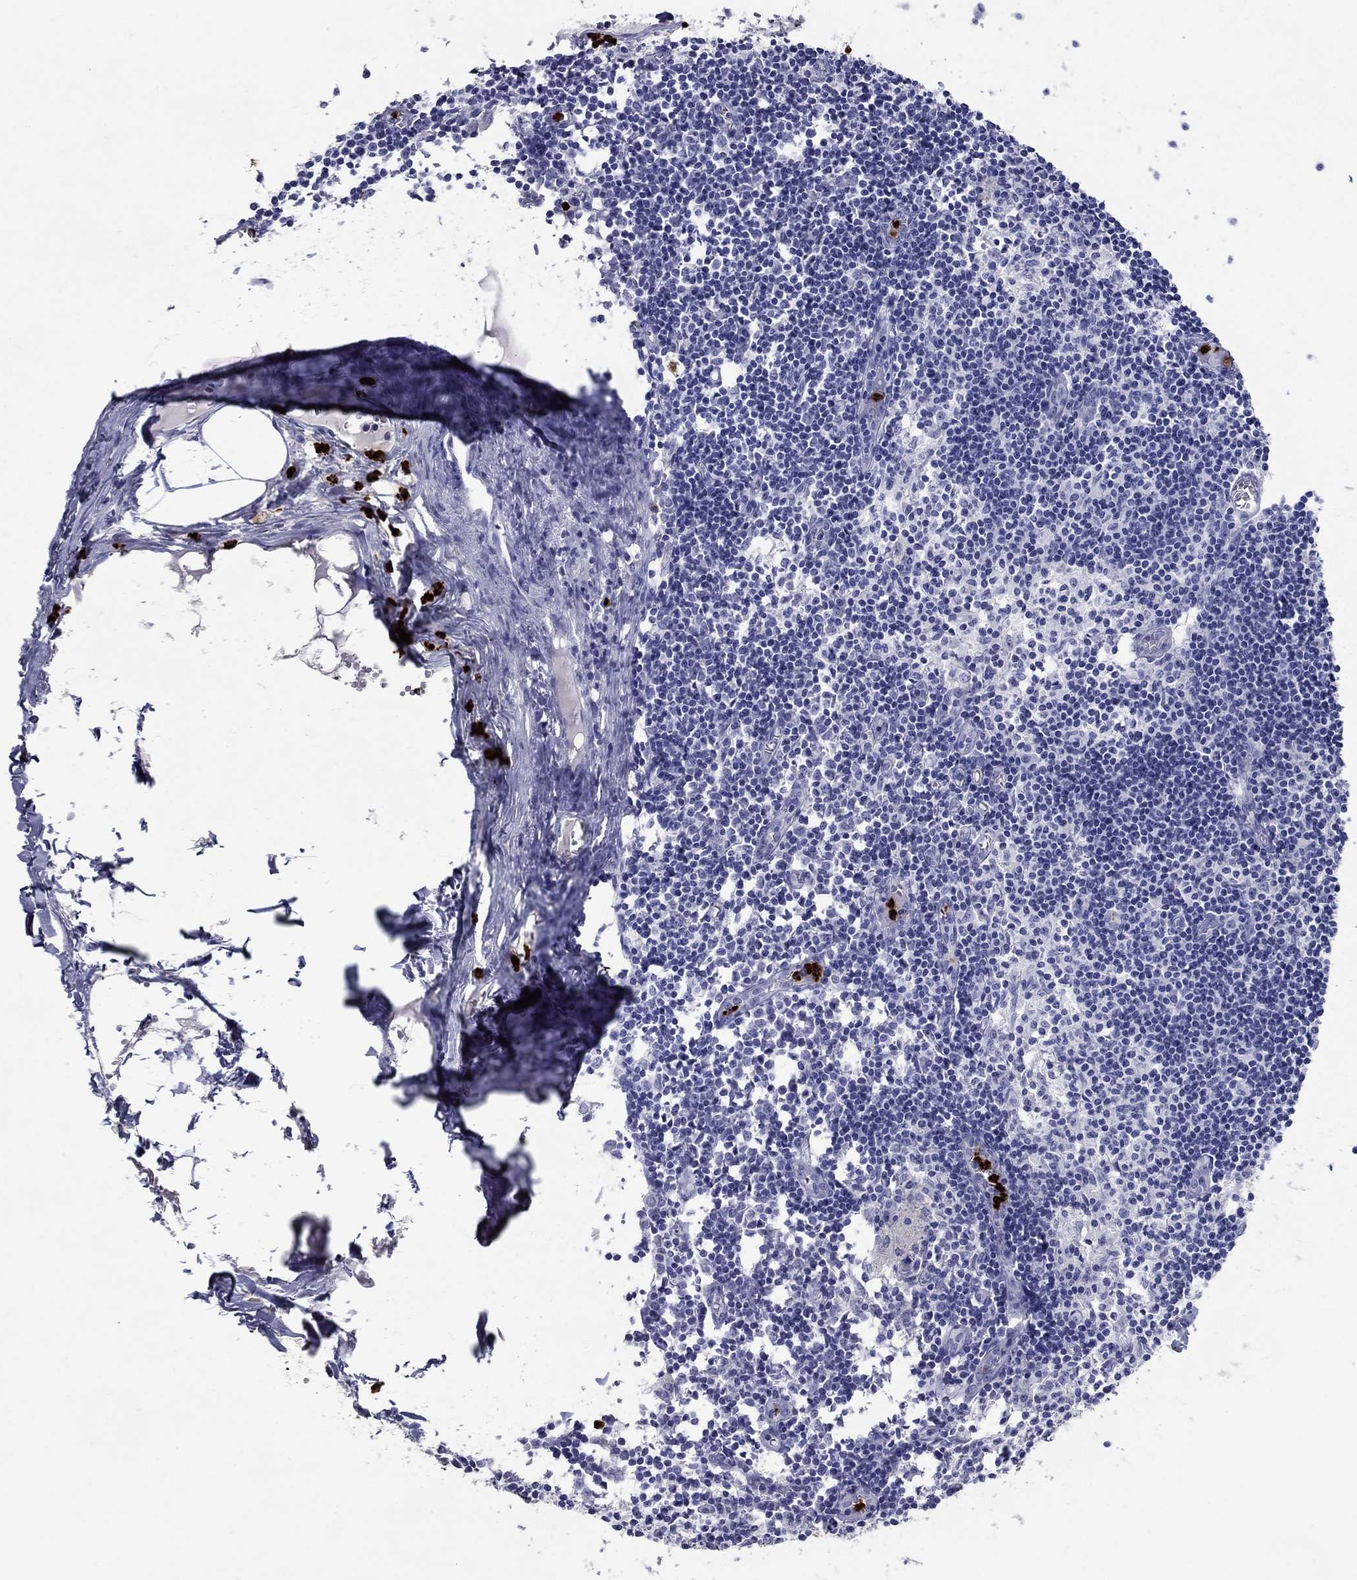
{"staining": {"intensity": "negative", "quantity": "none", "location": "none"}, "tissue": "lymph node", "cell_type": "Germinal center cells", "image_type": "normal", "snomed": [{"axis": "morphology", "description": "Normal tissue, NOS"}, {"axis": "topography", "description": "Lymph node"}], "caption": "High magnification brightfield microscopy of benign lymph node stained with DAB (3,3'-diaminobenzidine) (brown) and counterstained with hematoxylin (blue): germinal center cells show no significant expression.", "gene": "AZU1", "patient": {"sex": "male", "age": 59}}